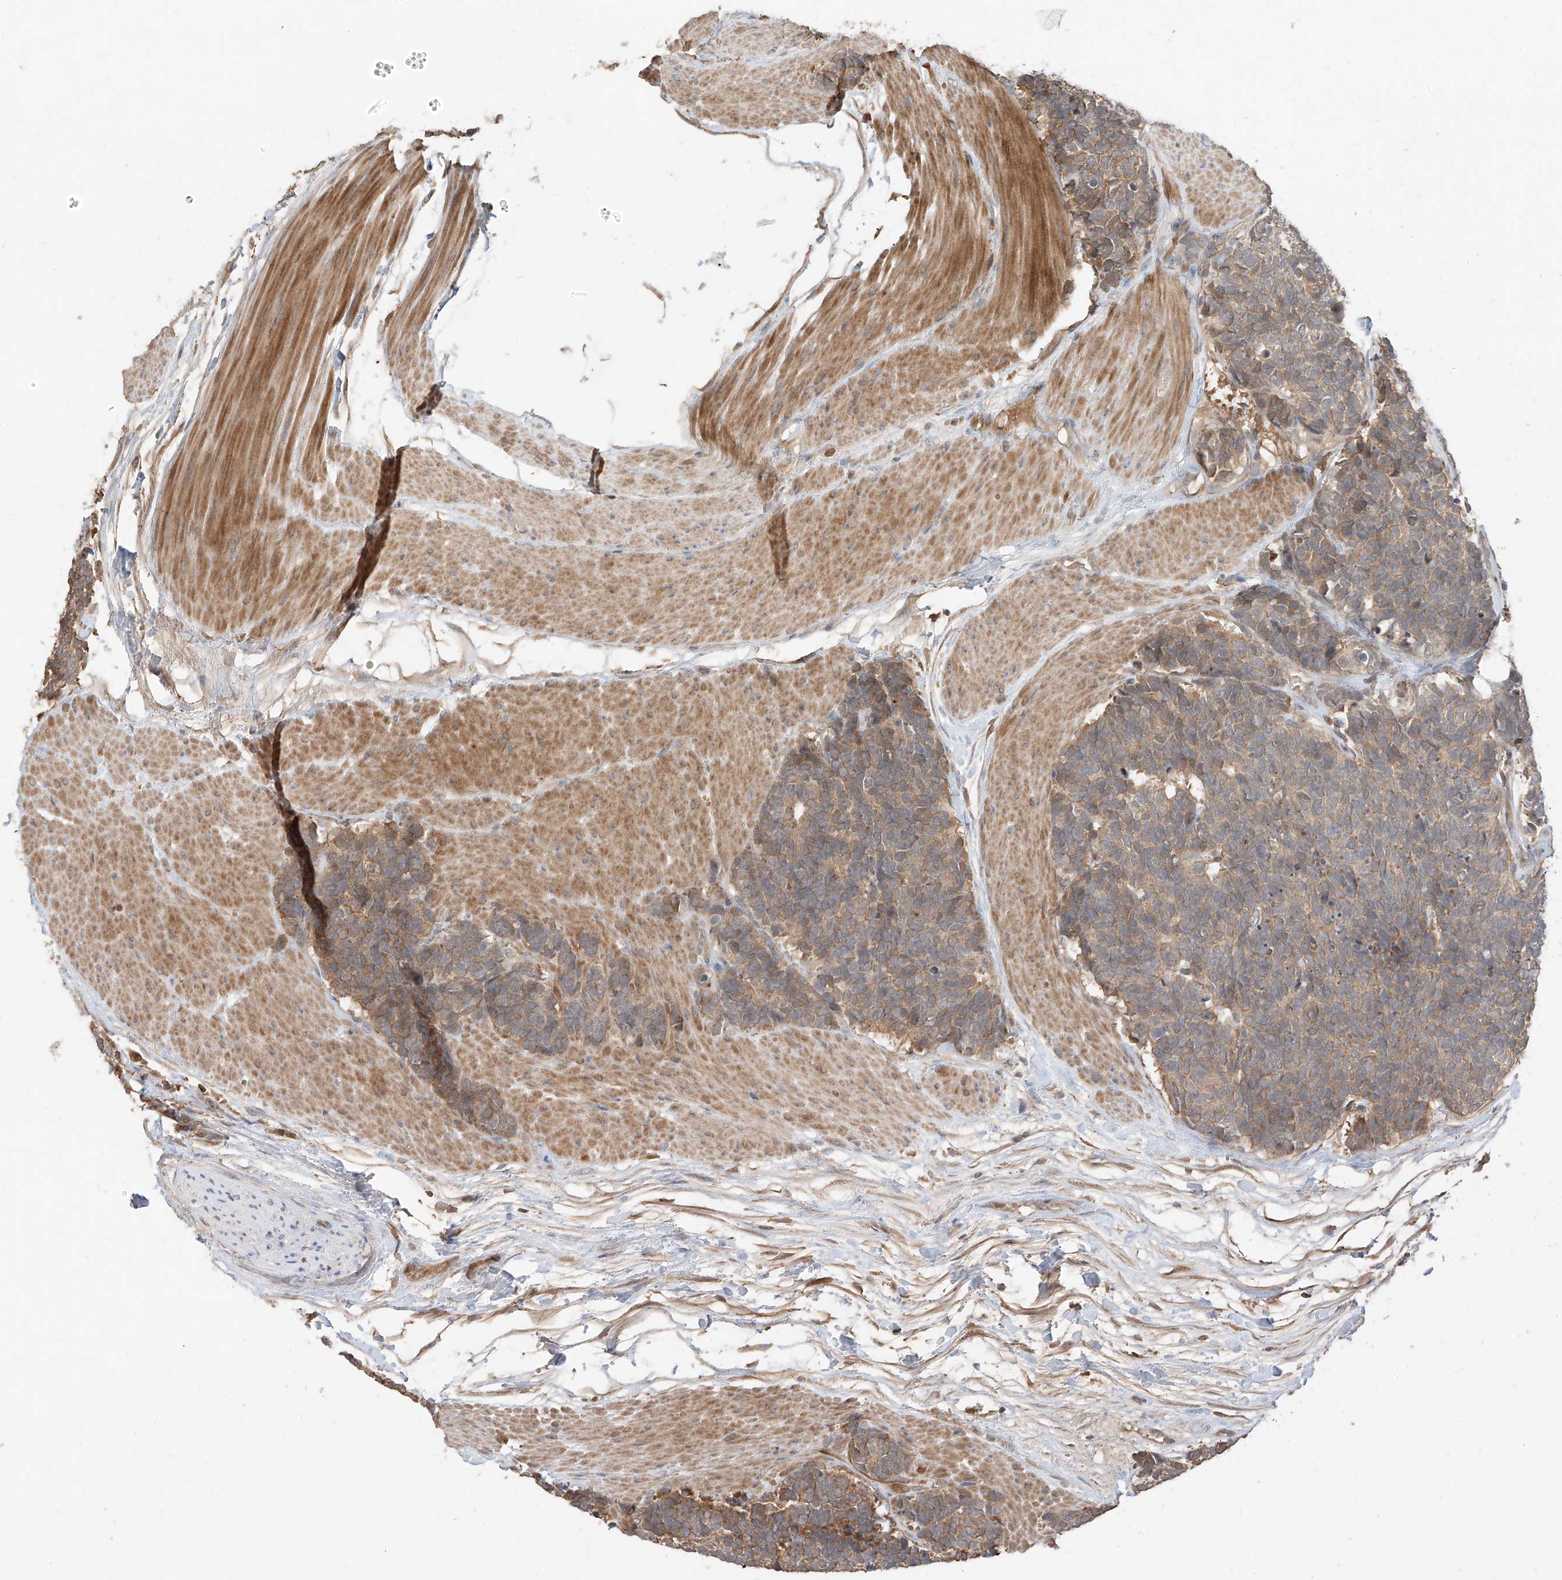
{"staining": {"intensity": "weak", "quantity": "25%-75%", "location": "cytoplasmic/membranous"}, "tissue": "carcinoid", "cell_type": "Tumor cells", "image_type": "cancer", "snomed": [{"axis": "morphology", "description": "Carcinoma, NOS"}, {"axis": "morphology", "description": "Carcinoid, malignant, NOS"}, {"axis": "topography", "description": "Urinary bladder"}], "caption": "High-power microscopy captured an IHC photomicrograph of carcinoid, revealing weak cytoplasmic/membranous staining in approximately 25%-75% of tumor cells. Immunohistochemistry (ihc) stains the protein in brown and the nuclei are stained blue.", "gene": "CACNA2D4", "patient": {"sex": "male", "age": 57}}